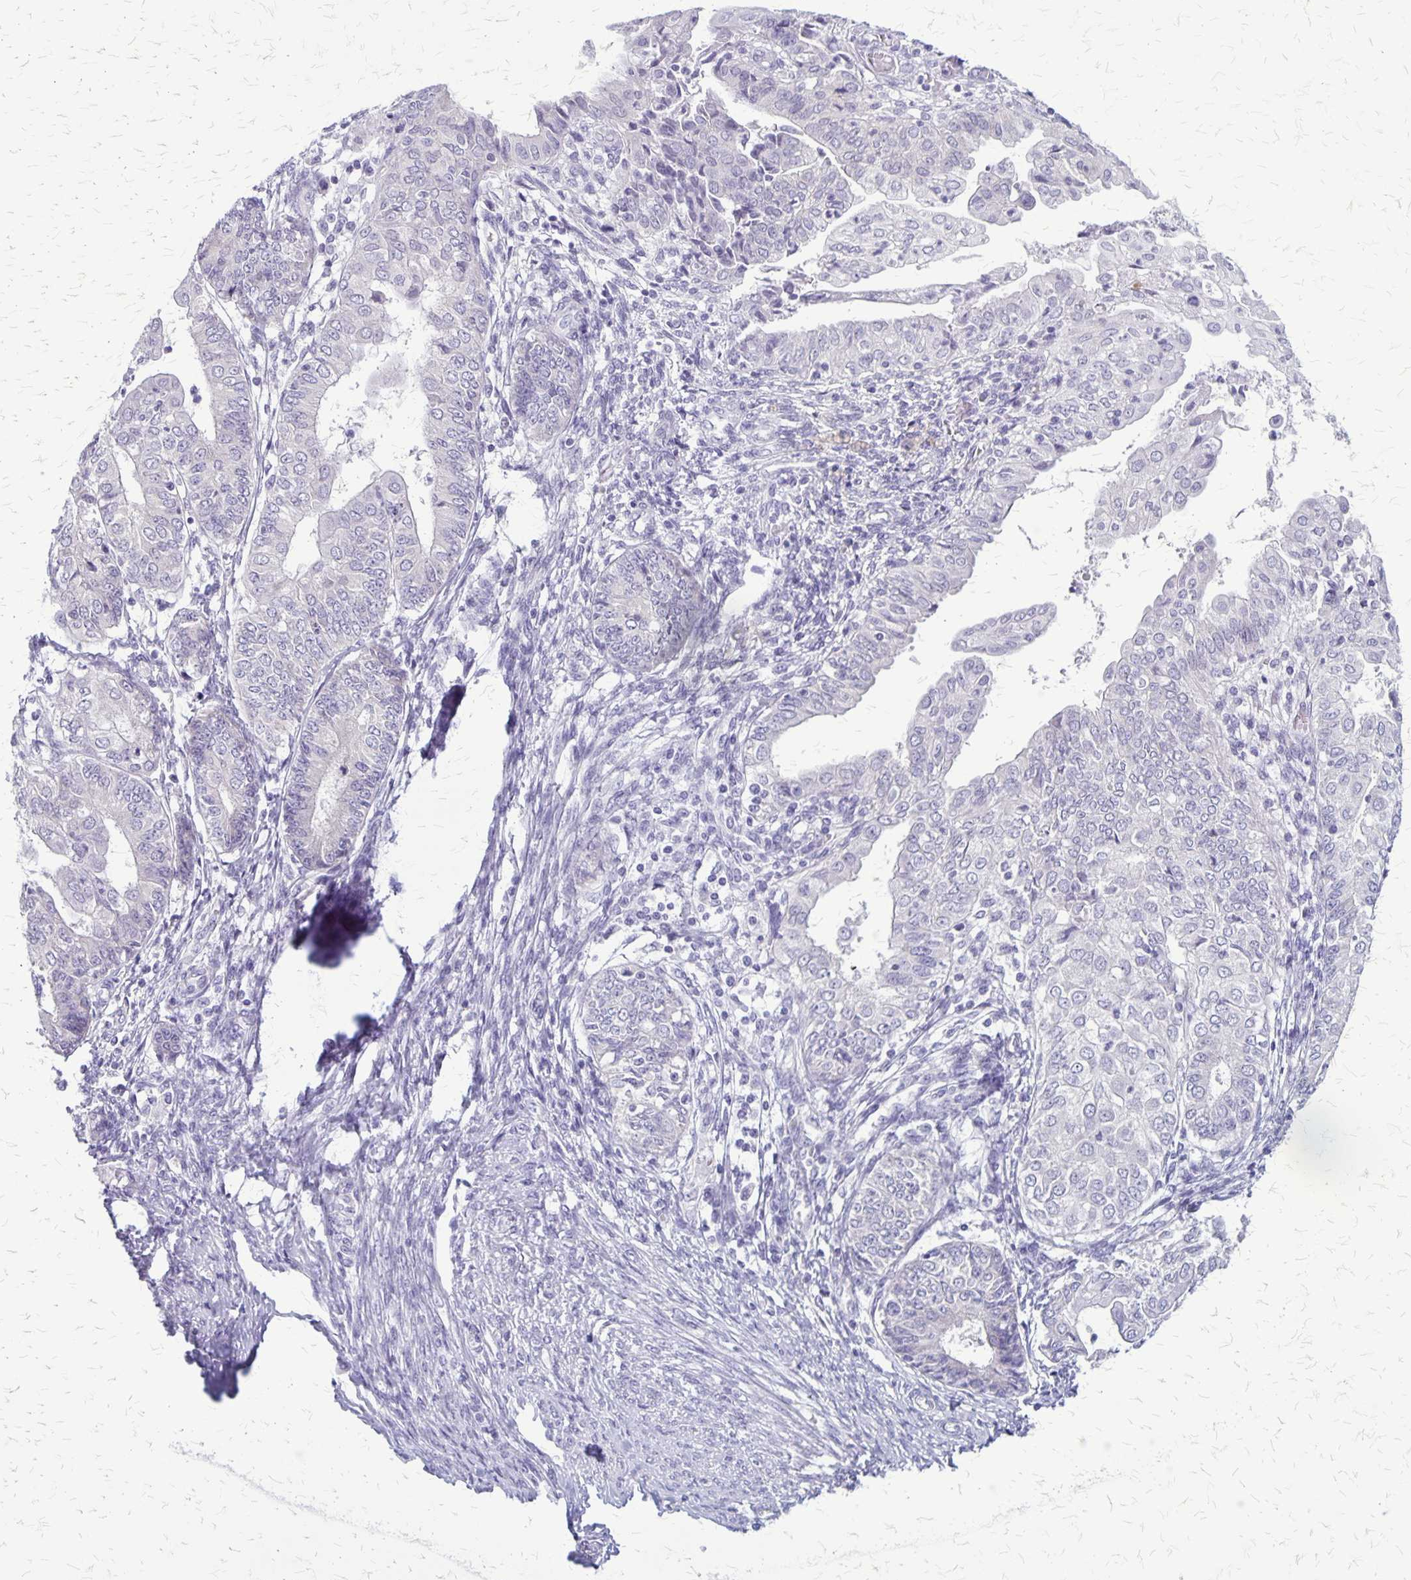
{"staining": {"intensity": "negative", "quantity": "none", "location": "none"}, "tissue": "endometrial cancer", "cell_type": "Tumor cells", "image_type": "cancer", "snomed": [{"axis": "morphology", "description": "Adenocarcinoma, NOS"}, {"axis": "topography", "description": "Endometrium"}], "caption": "The micrograph reveals no significant positivity in tumor cells of endometrial cancer (adenocarcinoma).", "gene": "PLXNB3", "patient": {"sex": "female", "age": 68}}